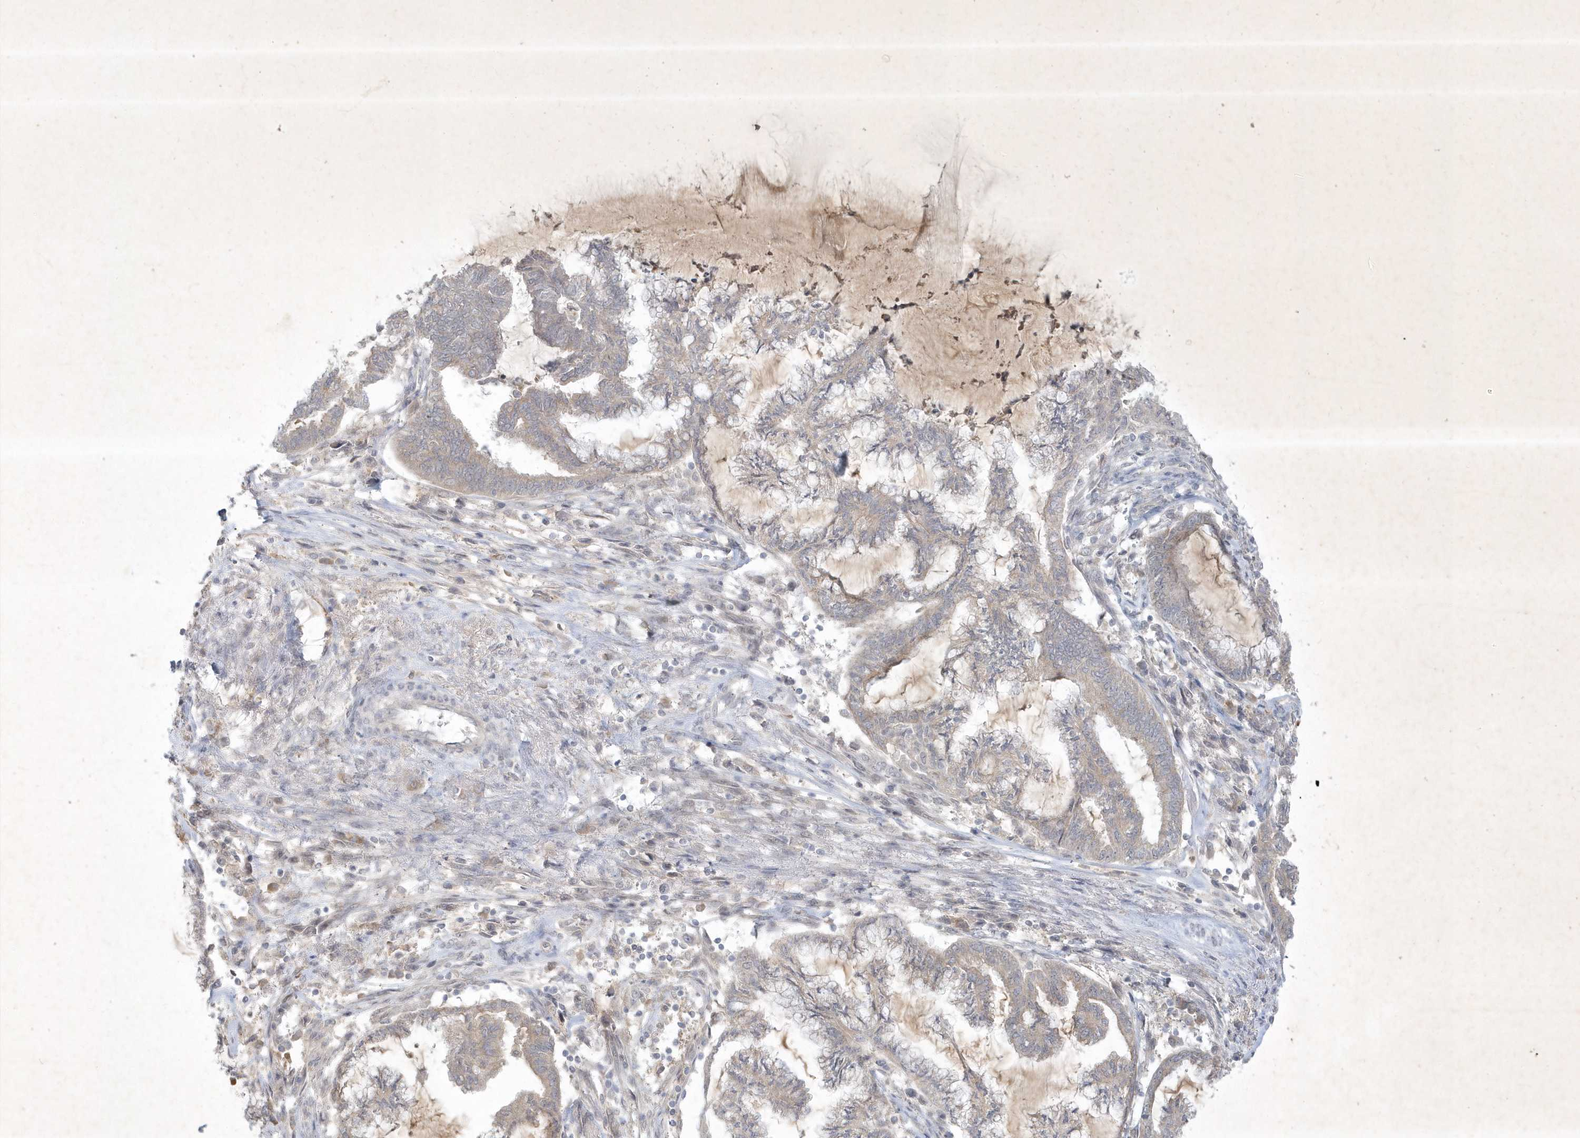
{"staining": {"intensity": "weak", "quantity": "<25%", "location": "cytoplasmic/membranous"}, "tissue": "endometrial cancer", "cell_type": "Tumor cells", "image_type": "cancer", "snomed": [{"axis": "morphology", "description": "Adenocarcinoma, NOS"}, {"axis": "topography", "description": "Endometrium"}], "caption": "Histopathology image shows no significant protein expression in tumor cells of endometrial cancer.", "gene": "BOD1", "patient": {"sex": "female", "age": 86}}